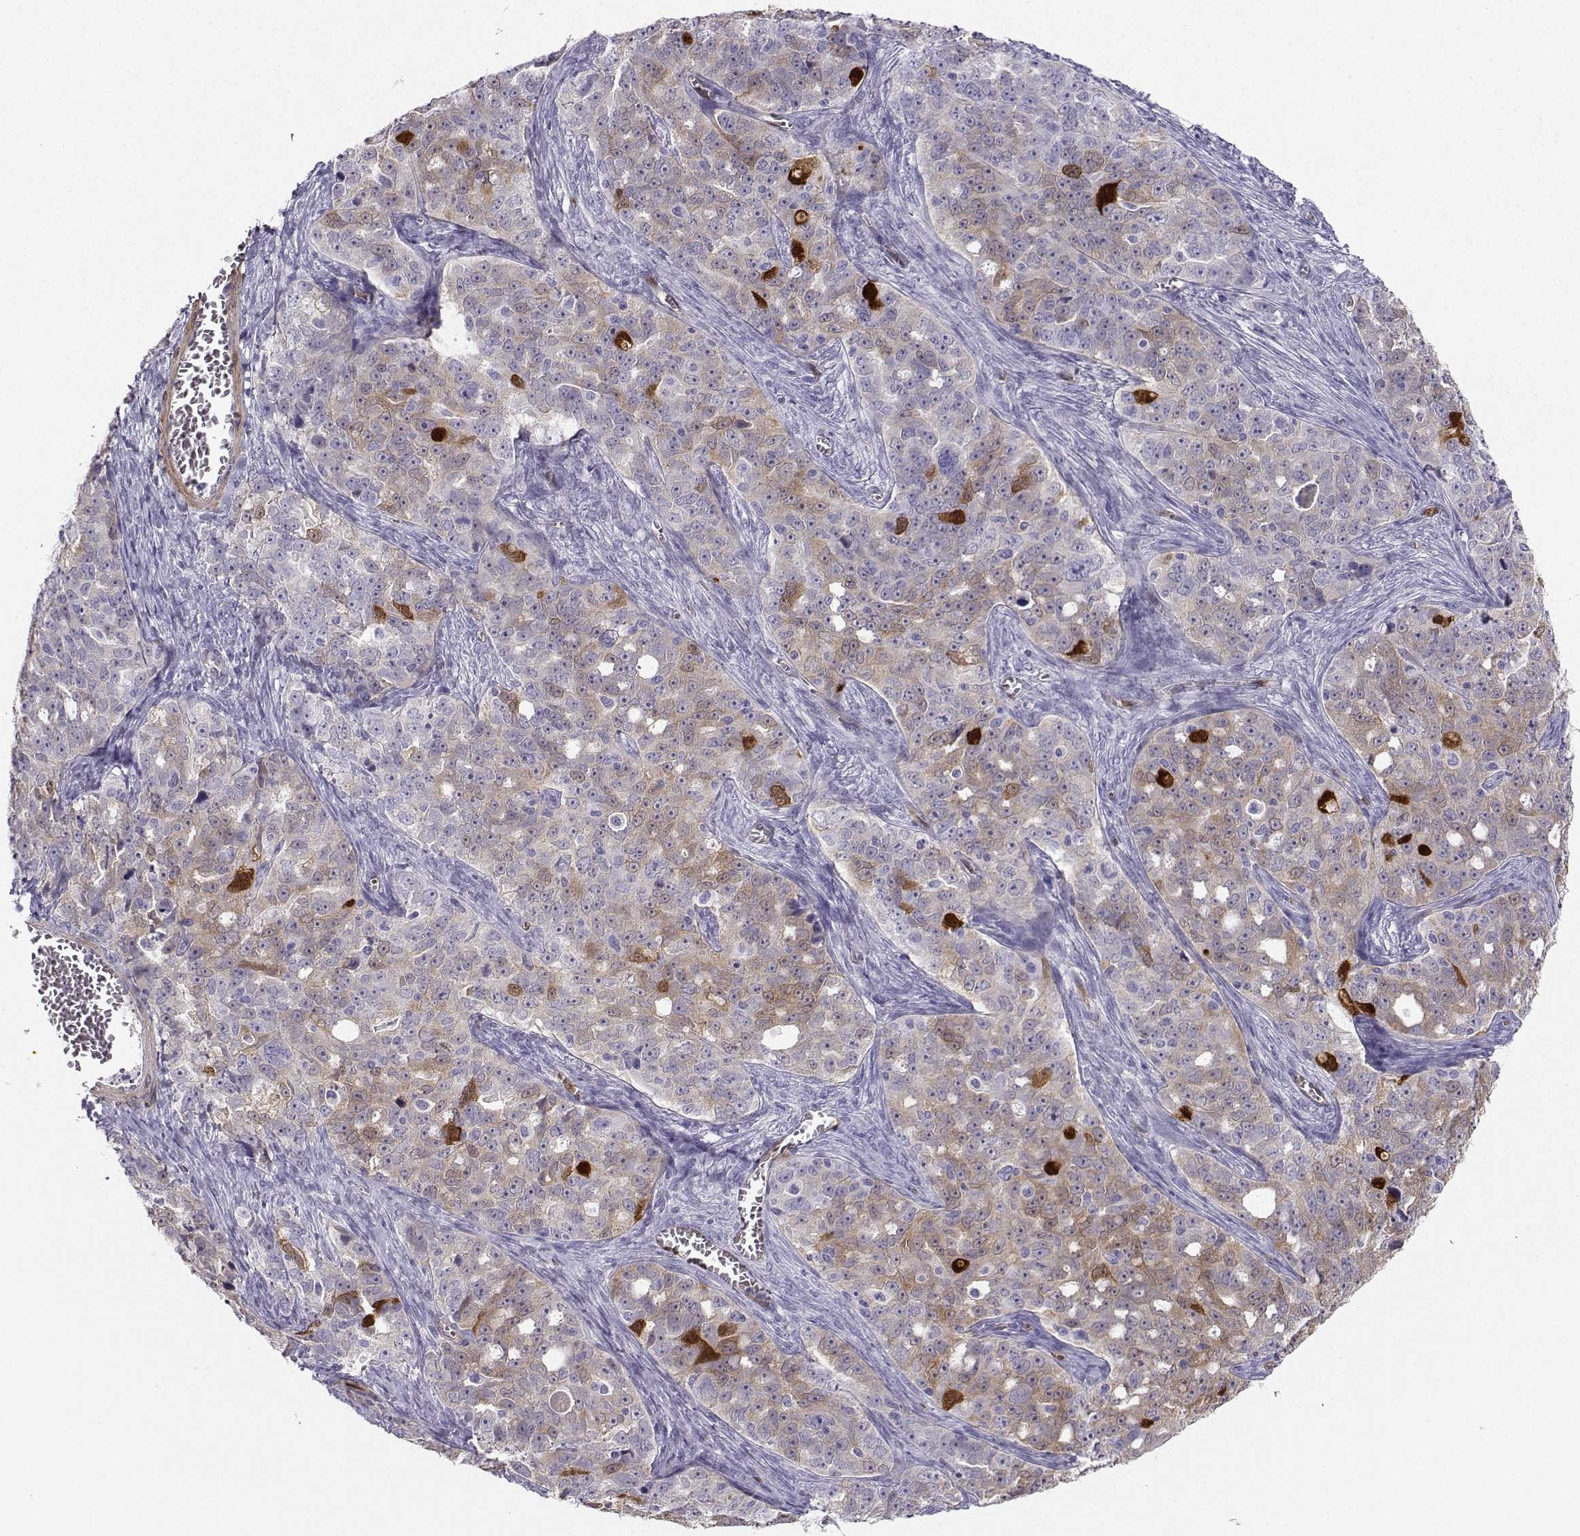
{"staining": {"intensity": "strong", "quantity": "<25%", "location": "cytoplasmic/membranous"}, "tissue": "ovarian cancer", "cell_type": "Tumor cells", "image_type": "cancer", "snomed": [{"axis": "morphology", "description": "Cystadenocarcinoma, serous, NOS"}, {"axis": "topography", "description": "Ovary"}], "caption": "Immunohistochemistry (IHC) of ovarian cancer (serous cystadenocarcinoma) displays medium levels of strong cytoplasmic/membranous expression in approximately <25% of tumor cells.", "gene": "NQO1", "patient": {"sex": "female", "age": 51}}